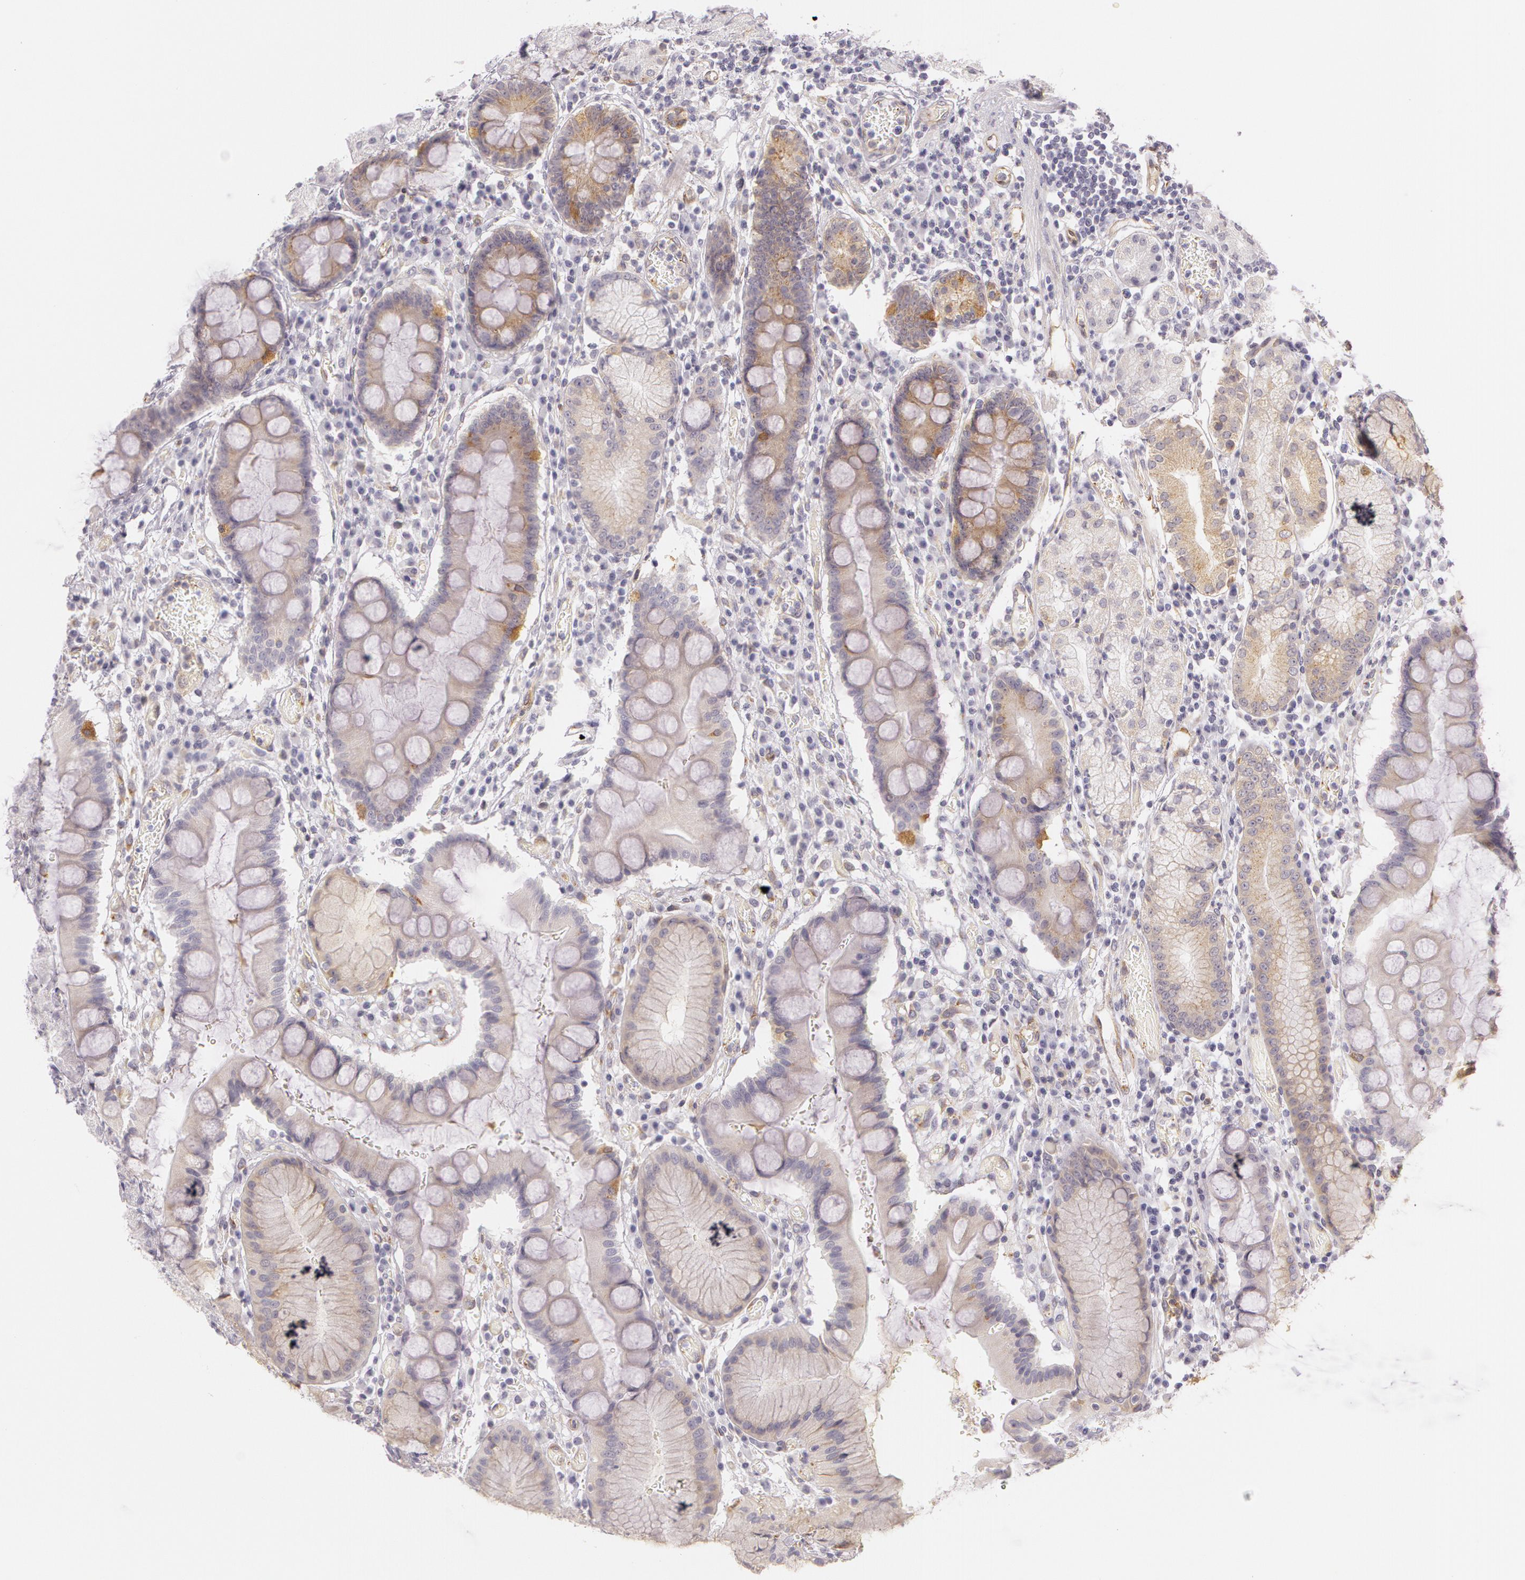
{"staining": {"intensity": "weak", "quantity": ">75%", "location": "cytoplasmic/membranous"}, "tissue": "stomach", "cell_type": "Glandular cells", "image_type": "normal", "snomed": [{"axis": "morphology", "description": "Normal tissue, NOS"}, {"axis": "topography", "description": "Stomach, lower"}], "caption": "Stomach stained with DAB immunohistochemistry (IHC) reveals low levels of weak cytoplasmic/membranous positivity in about >75% of glandular cells. (IHC, brightfield microscopy, high magnification).", "gene": "APP", "patient": {"sex": "female", "age": 73}}